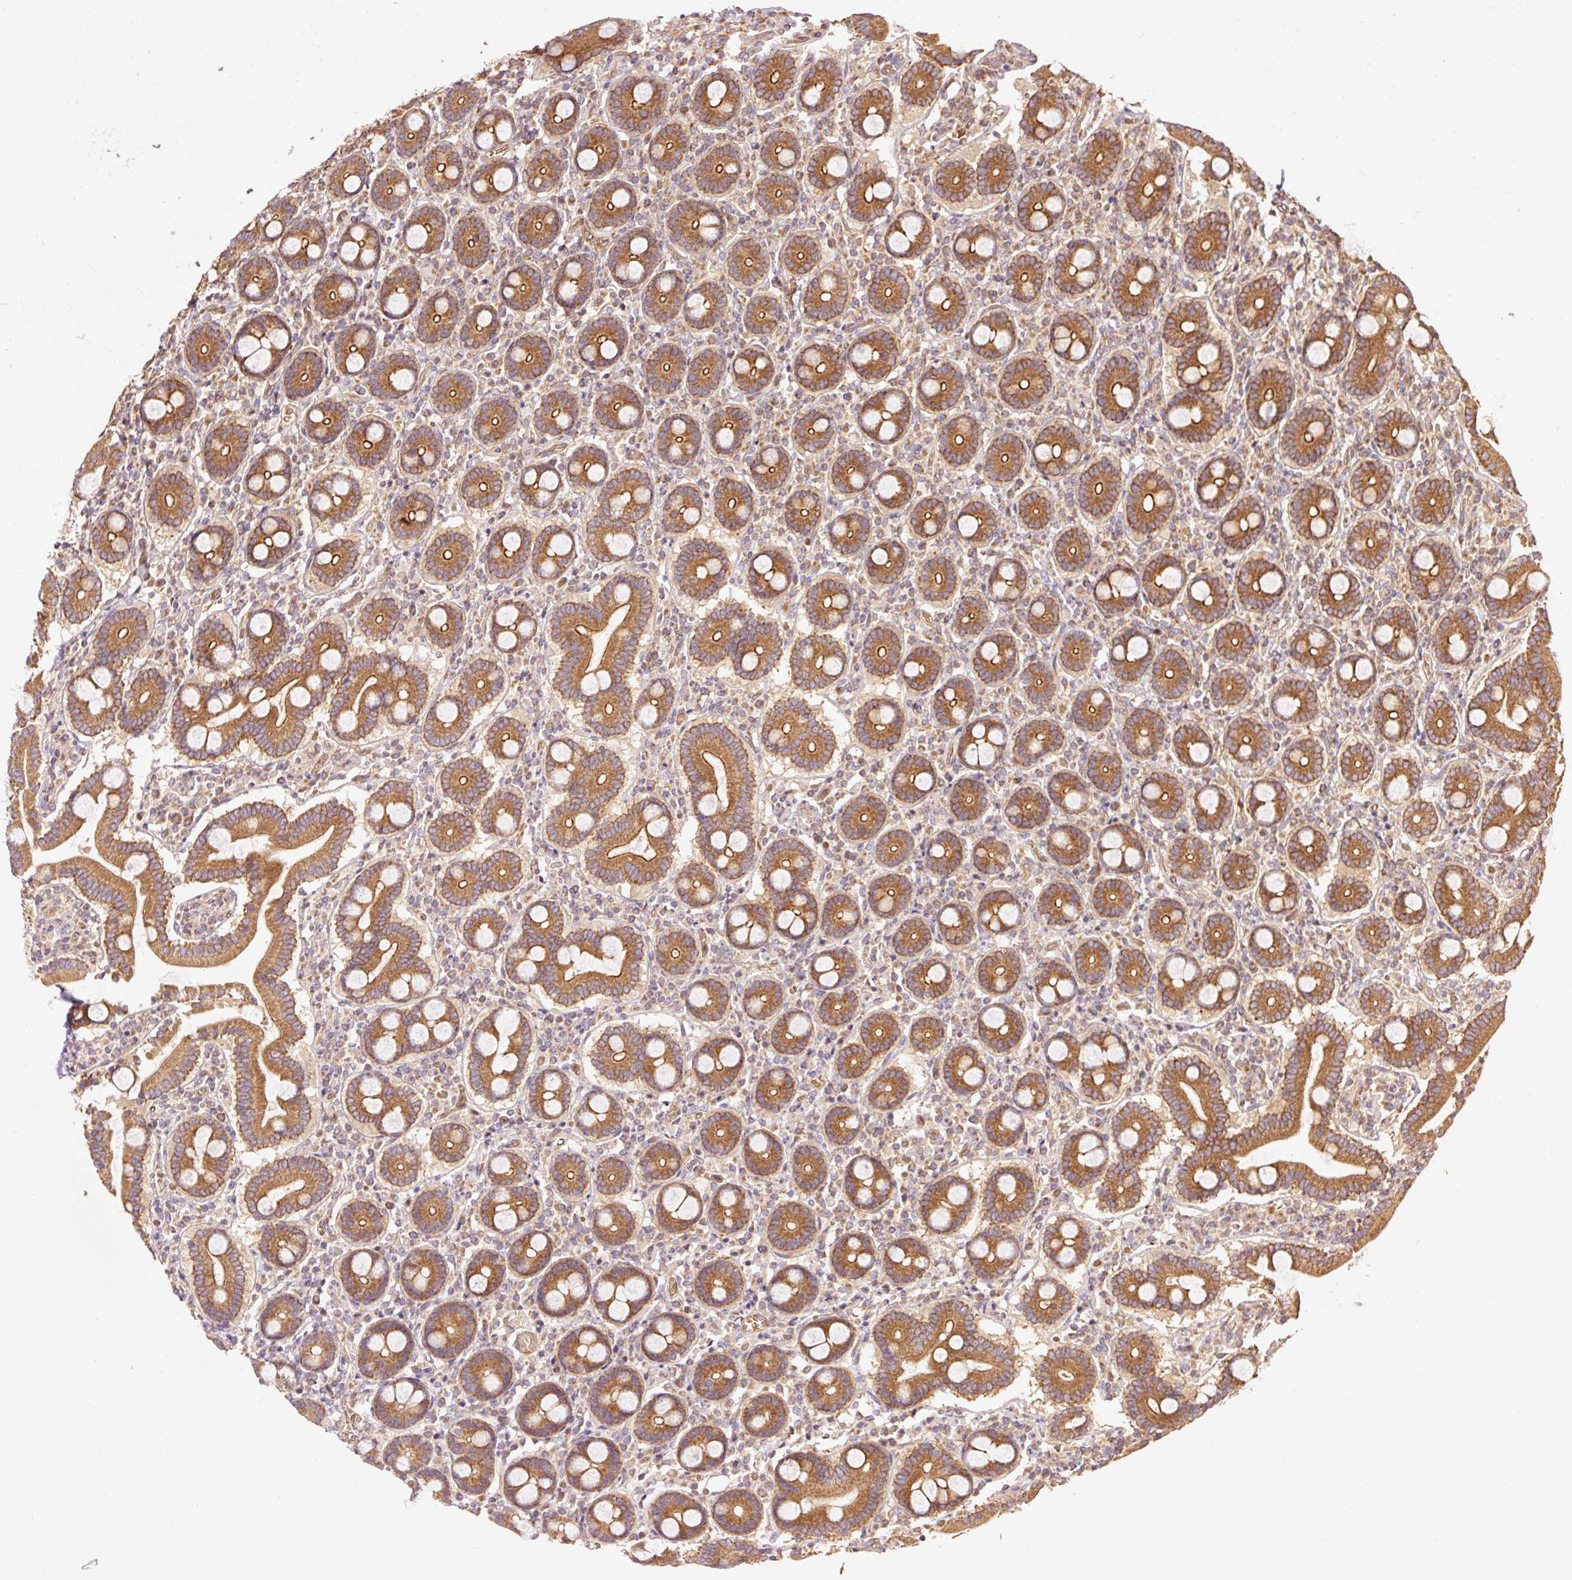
{"staining": {"intensity": "moderate", "quantity": ">75%", "location": "cytoplasmic/membranous"}, "tissue": "duodenum", "cell_type": "Glandular cells", "image_type": "normal", "snomed": [{"axis": "morphology", "description": "Normal tissue, NOS"}, {"axis": "topography", "description": "Duodenum"}], "caption": "Benign duodenum was stained to show a protein in brown. There is medium levels of moderate cytoplasmic/membranous expression in approximately >75% of glandular cells. (Brightfield microscopy of DAB IHC at high magnification).", "gene": "ADCY4", "patient": {"sex": "male", "age": 55}}